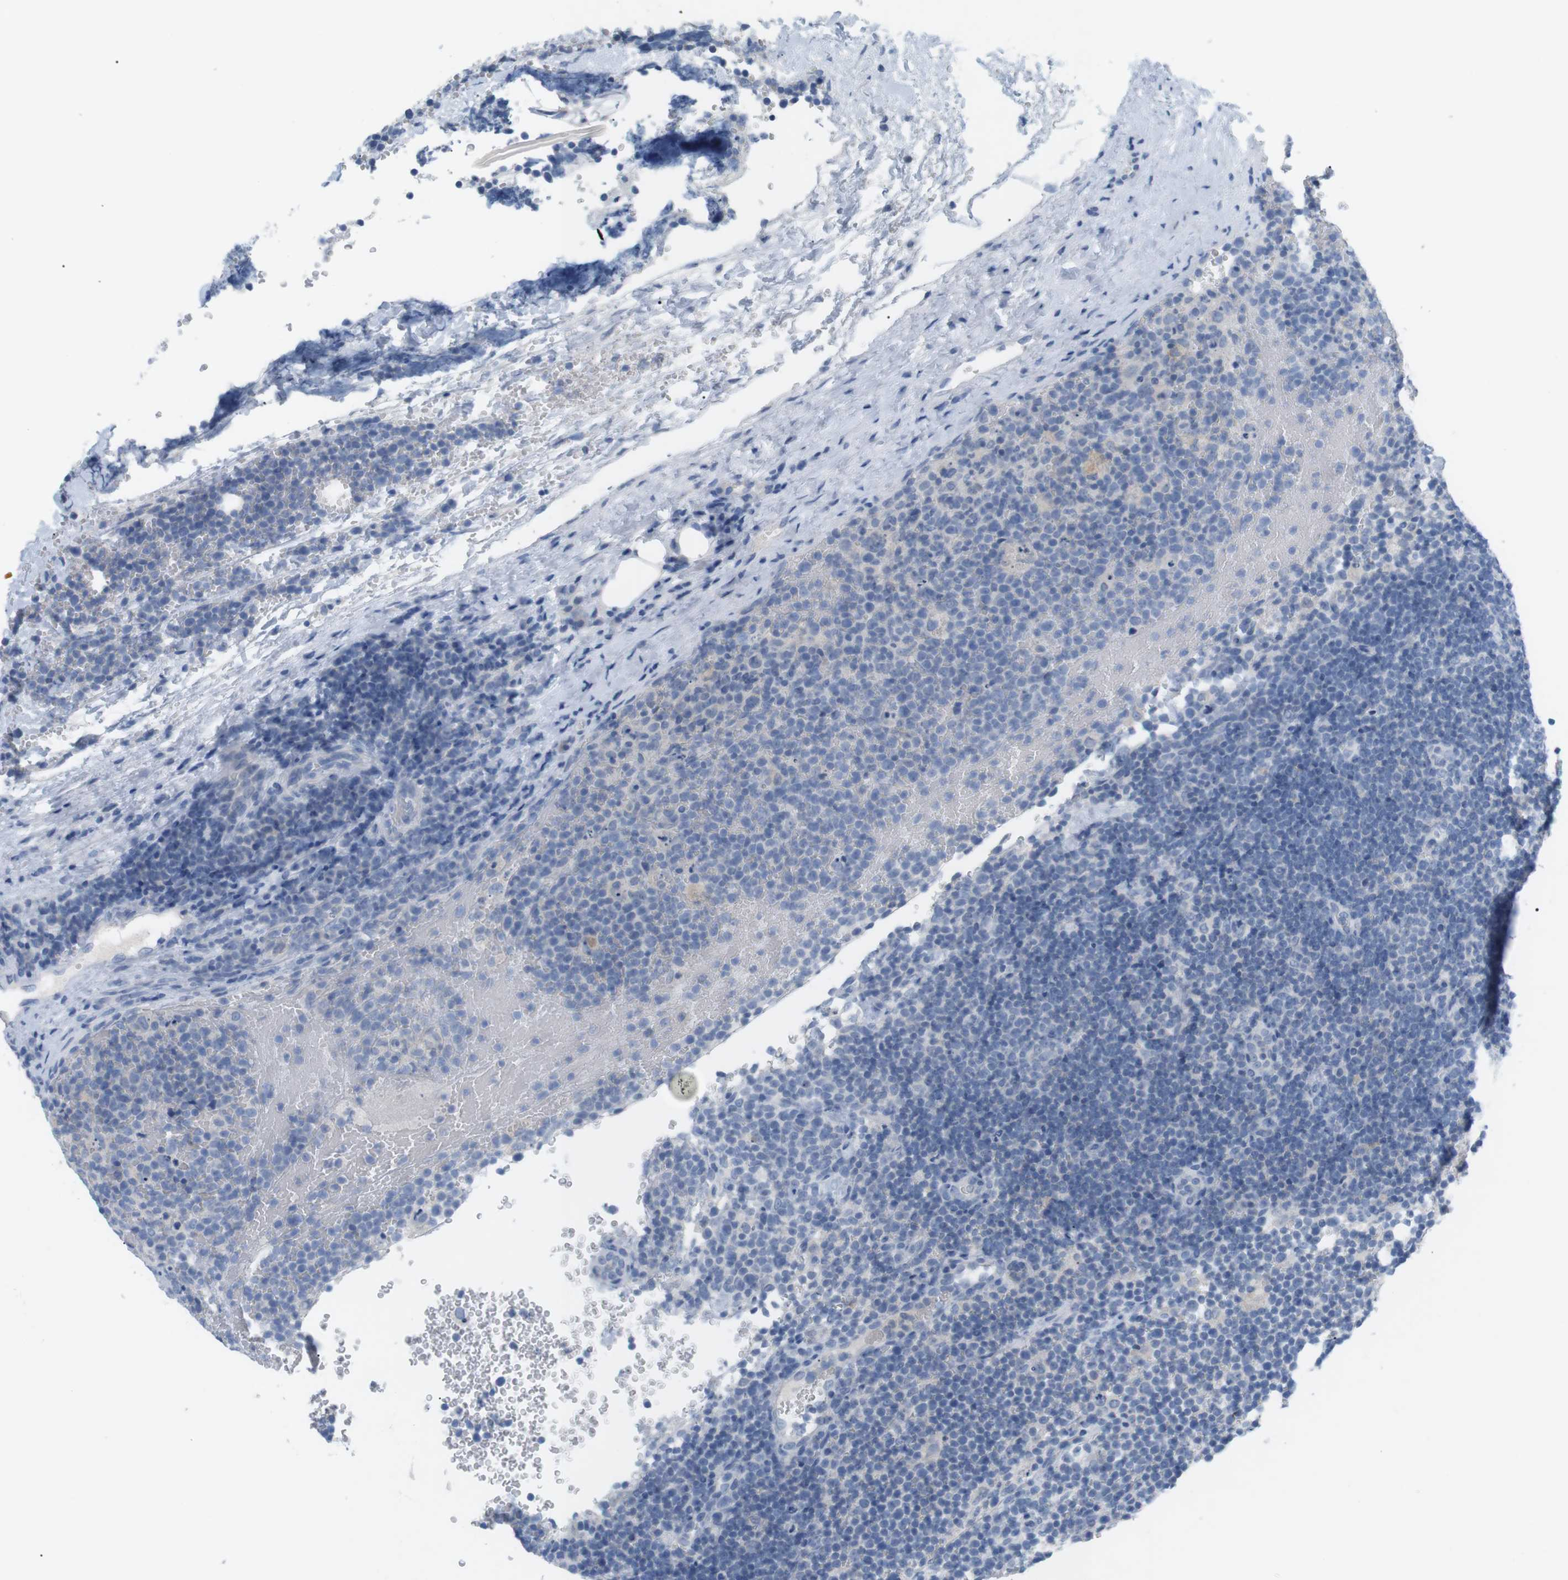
{"staining": {"intensity": "negative", "quantity": "none", "location": "none"}, "tissue": "lymphoma", "cell_type": "Tumor cells", "image_type": "cancer", "snomed": [{"axis": "morphology", "description": "Malignant lymphoma, non-Hodgkin's type, High grade"}, {"axis": "topography", "description": "Lymph node"}], "caption": "Immunohistochemistry (IHC) histopathology image of lymphoma stained for a protein (brown), which shows no staining in tumor cells.", "gene": "HBG2", "patient": {"sex": "male", "age": 61}}